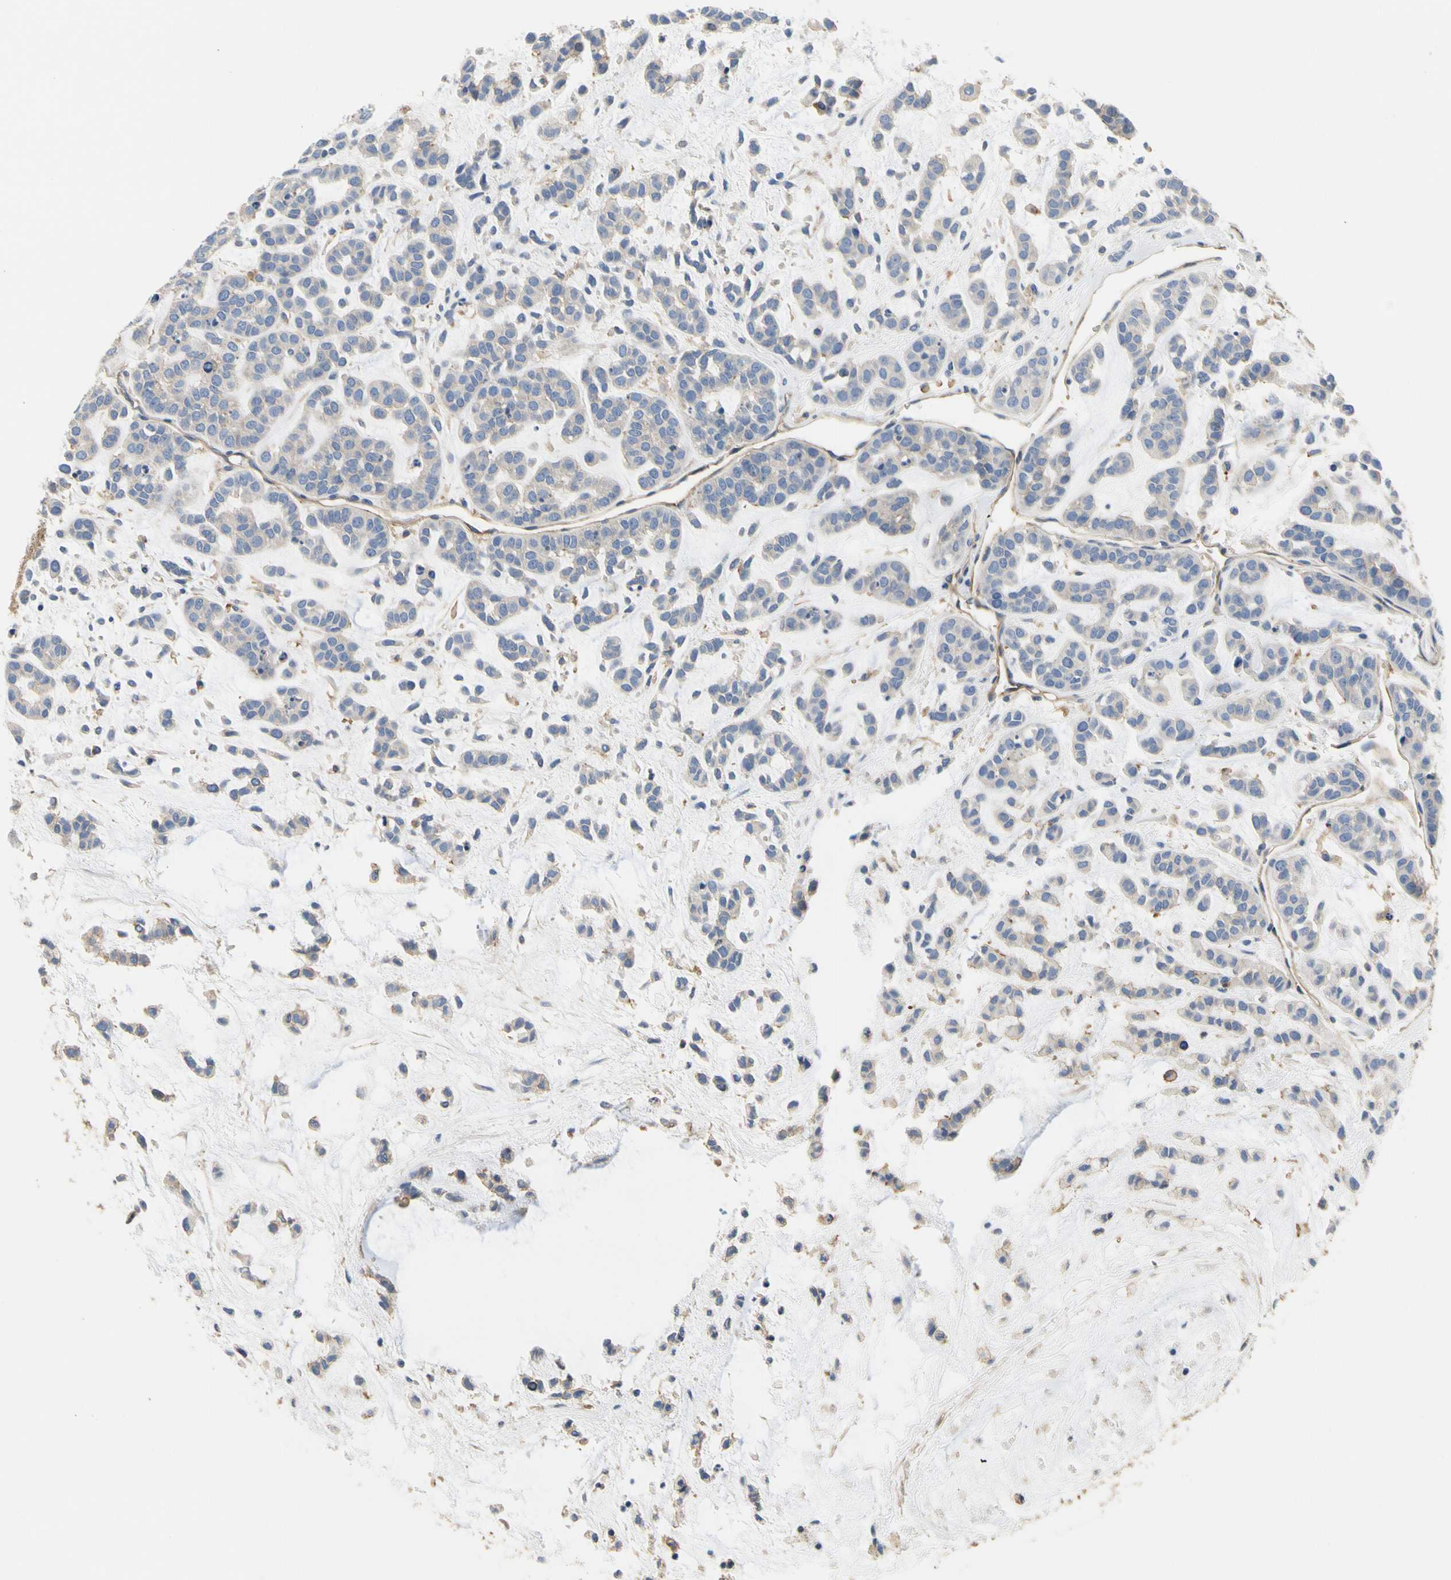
{"staining": {"intensity": "negative", "quantity": "none", "location": "none"}, "tissue": "head and neck cancer", "cell_type": "Tumor cells", "image_type": "cancer", "snomed": [{"axis": "morphology", "description": "Adenocarcinoma, NOS"}, {"axis": "morphology", "description": "Adenoma, NOS"}, {"axis": "topography", "description": "Head-Neck"}], "caption": "A high-resolution histopathology image shows immunohistochemistry (IHC) staining of head and neck cancer (adenocarcinoma), which exhibits no significant staining in tumor cells.", "gene": "IL1RL1", "patient": {"sex": "female", "age": 55}}